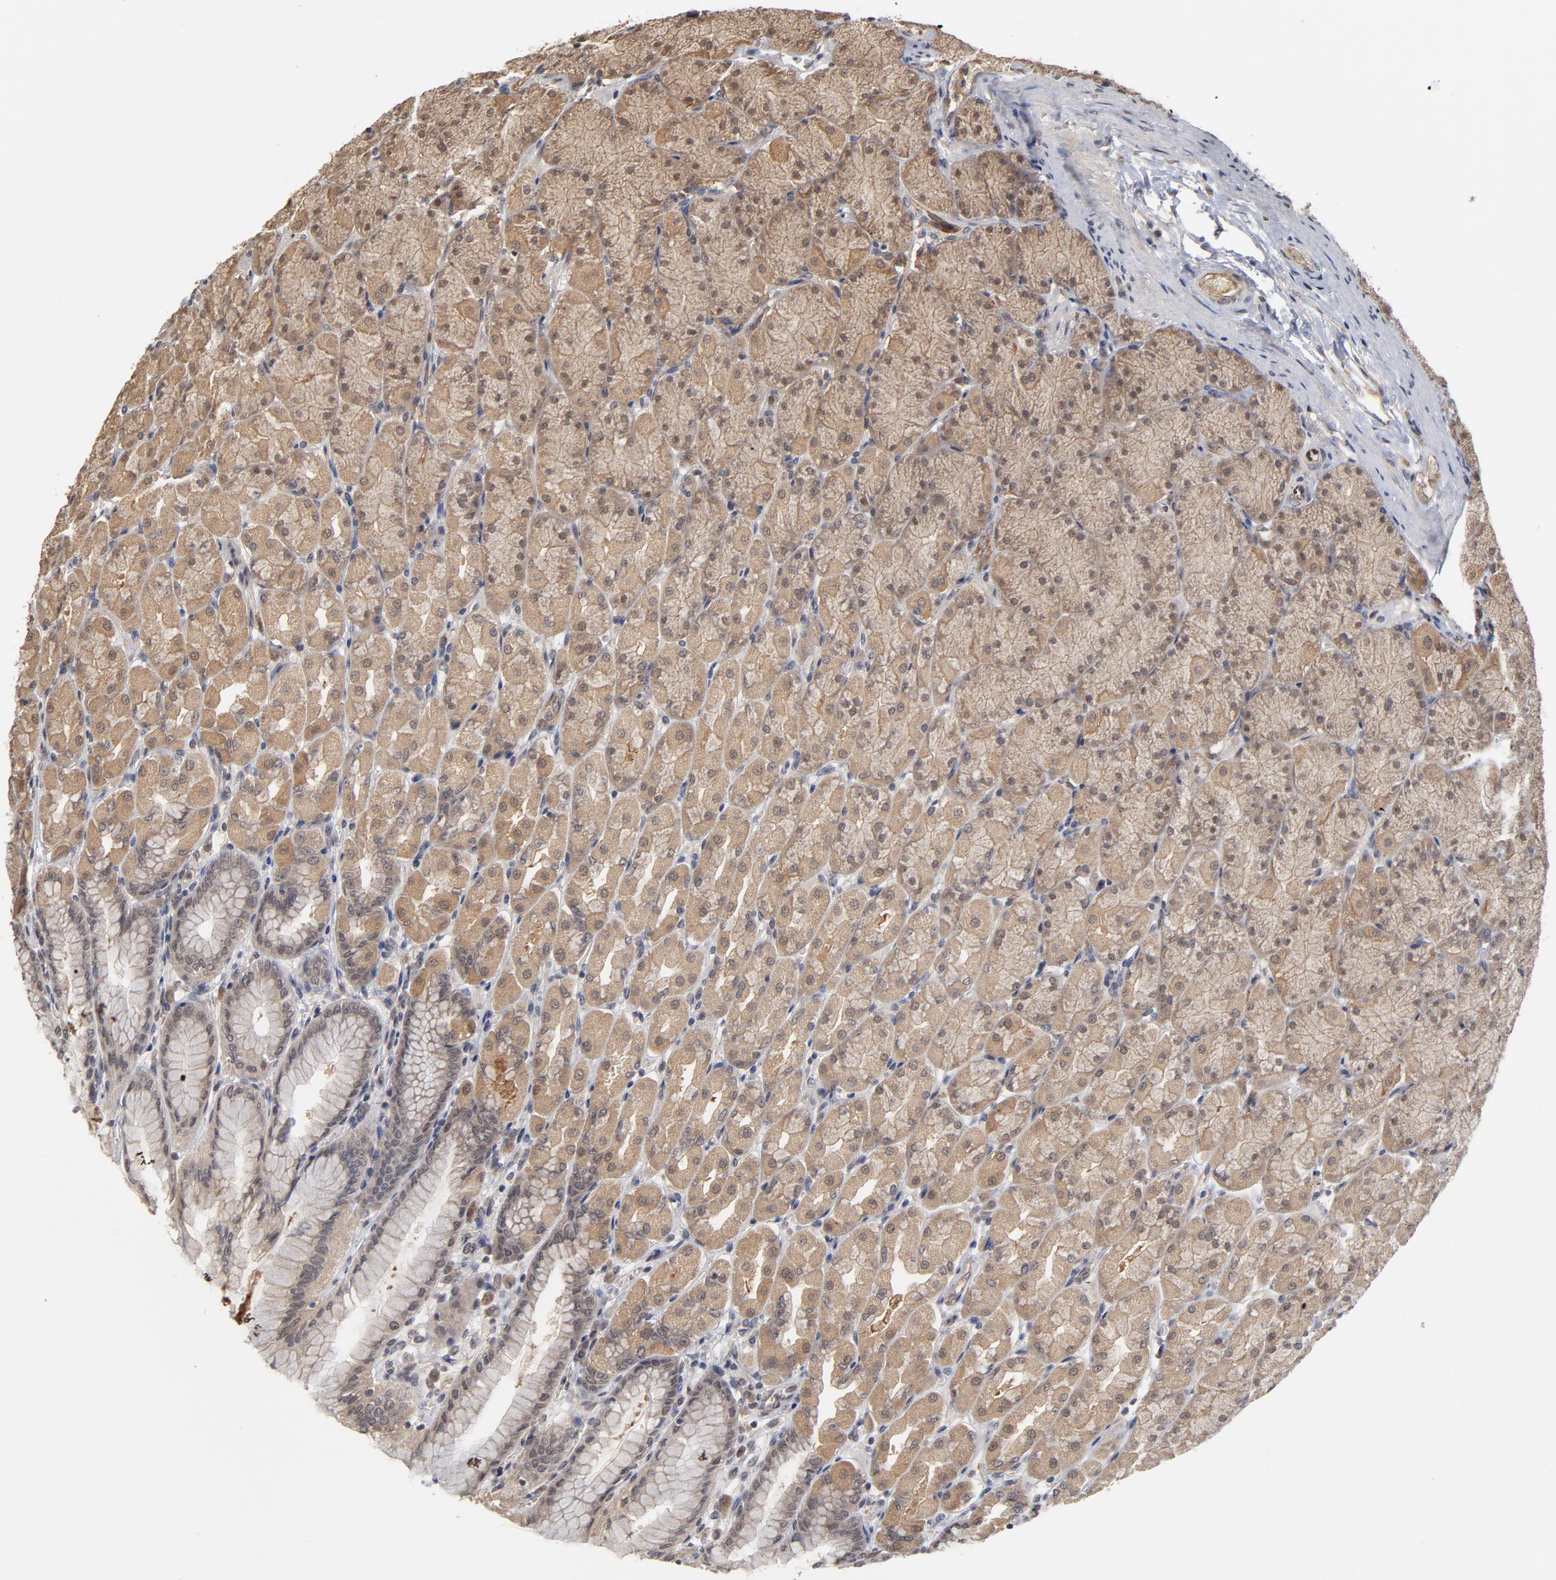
{"staining": {"intensity": "moderate", "quantity": ">75%", "location": "cytoplasmic/membranous"}, "tissue": "stomach", "cell_type": "Glandular cells", "image_type": "normal", "snomed": [{"axis": "morphology", "description": "Normal tissue, NOS"}, {"axis": "topography", "description": "Stomach, upper"}], "caption": "Glandular cells exhibit medium levels of moderate cytoplasmic/membranous staining in approximately >75% of cells in benign stomach.", "gene": "ASB8", "patient": {"sex": "female", "age": 56}}